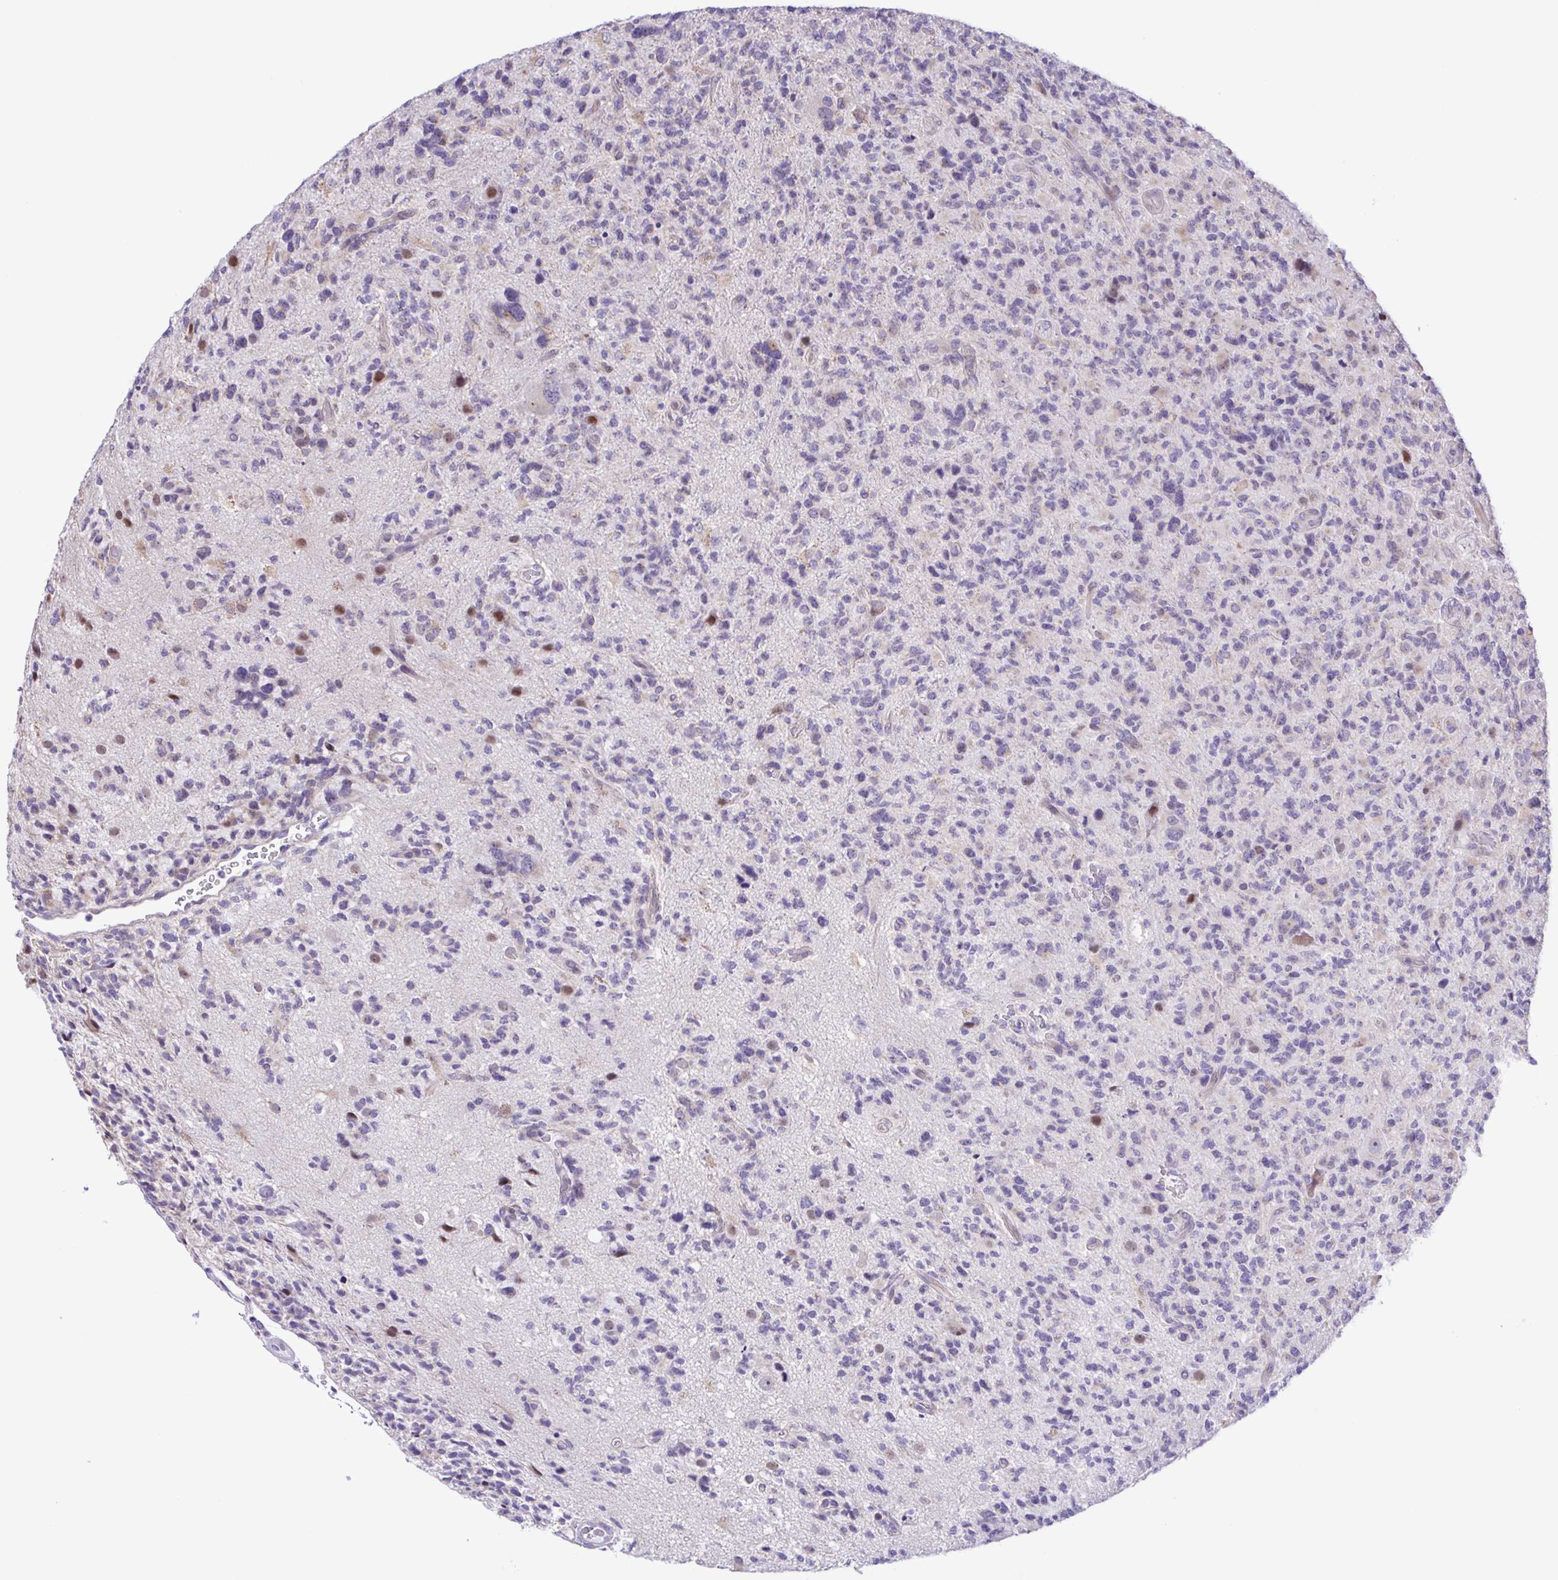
{"staining": {"intensity": "negative", "quantity": "none", "location": "none"}, "tissue": "glioma", "cell_type": "Tumor cells", "image_type": "cancer", "snomed": [{"axis": "morphology", "description": "Glioma, malignant, High grade"}, {"axis": "topography", "description": "Brain"}], "caption": "IHC micrograph of malignant glioma (high-grade) stained for a protein (brown), which demonstrates no positivity in tumor cells.", "gene": "TGM3", "patient": {"sex": "female", "age": 71}}